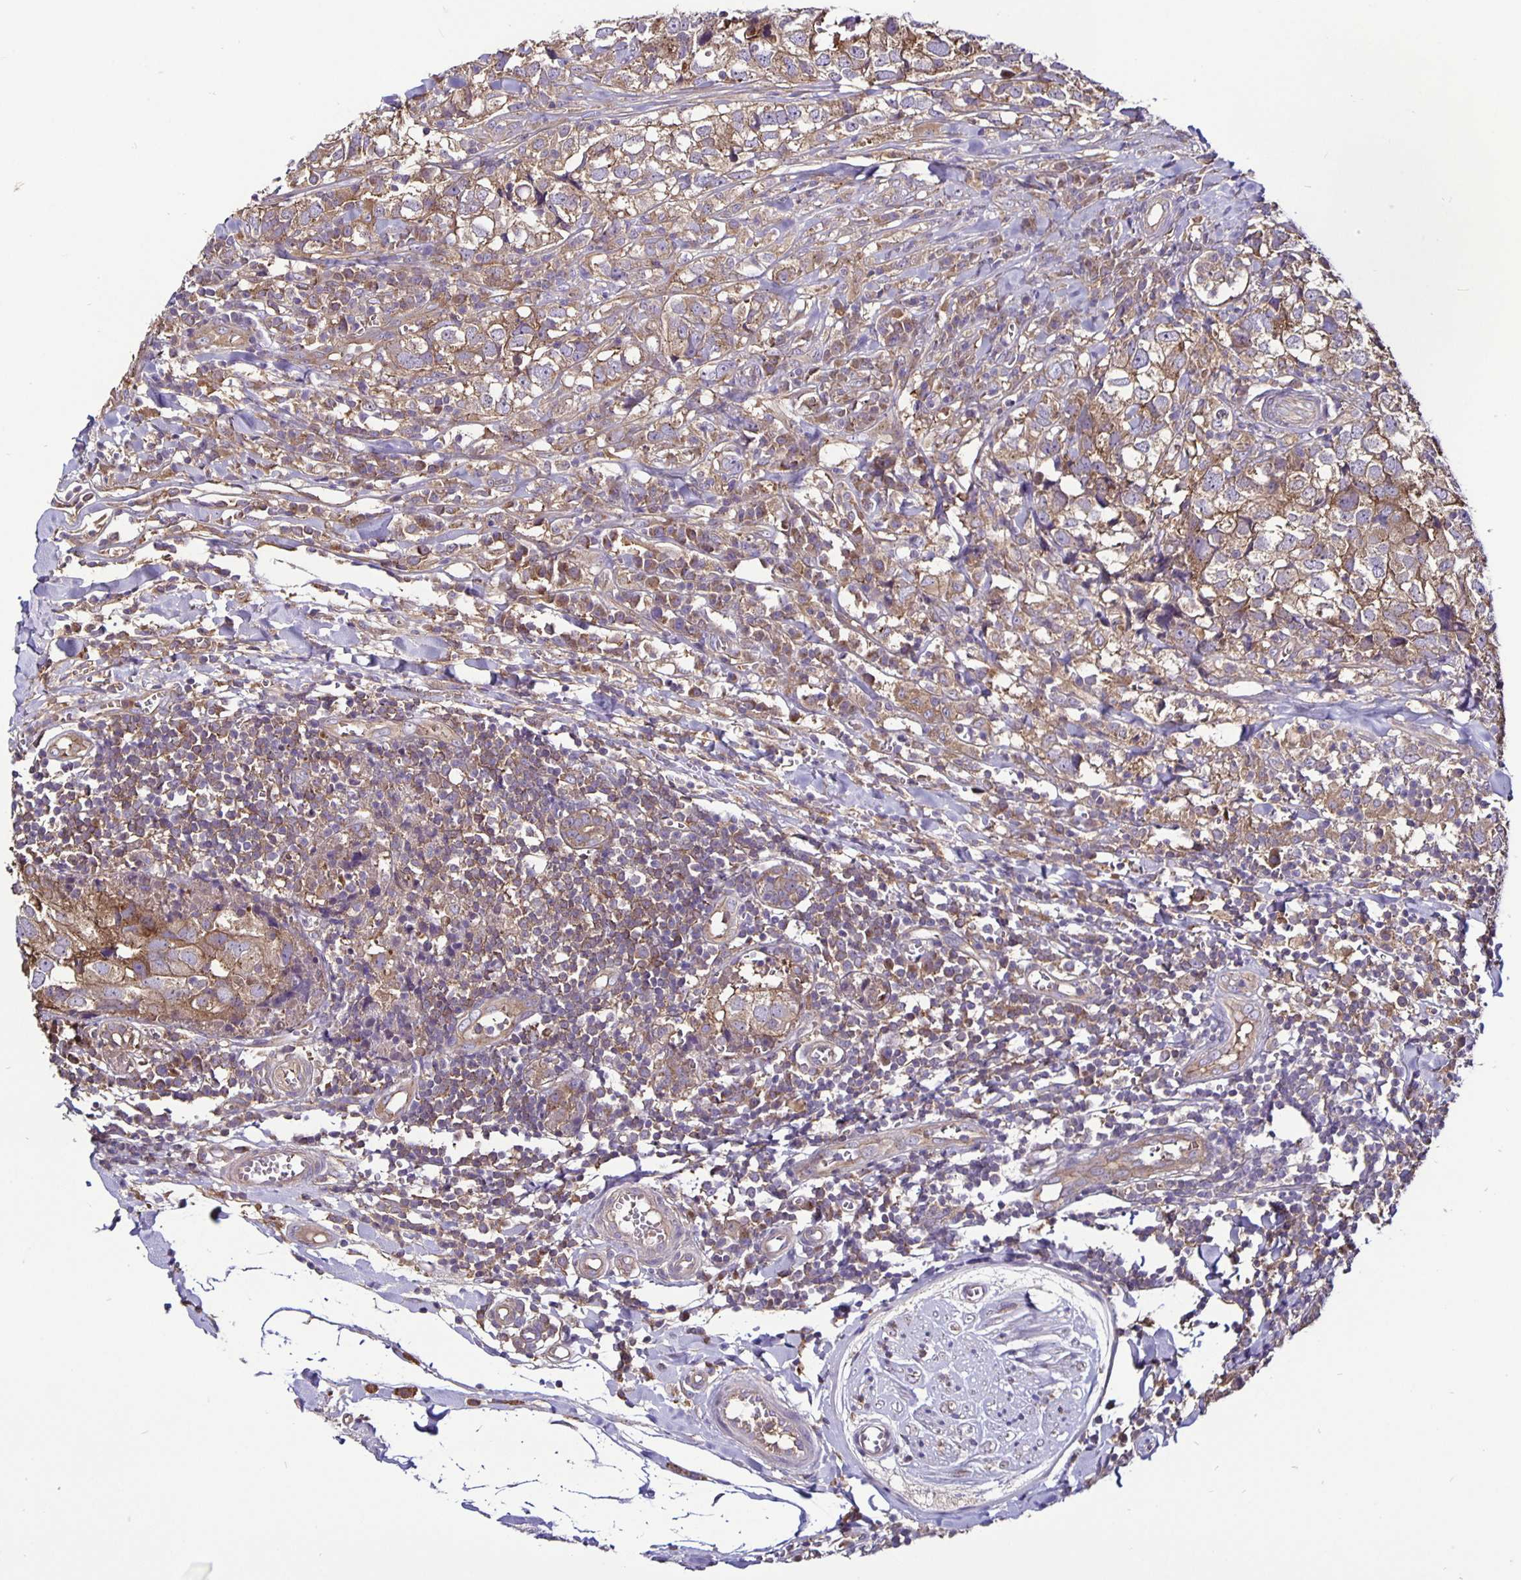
{"staining": {"intensity": "moderate", "quantity": ">75%", "location": "cytoplasmic/membranous"}, "tissue": "breast cancer", "cell_type": "Tumor cells", "image_type": "cancer", "snomed": [{"axis": "morphology", "description": "Duct carcinoma"}, {"axis": "topography", "description": "Breast"}], "caption": "A high-resolution histopathology image shows IHC staining of breast cancer, which shows moderate cytoplasmic/membranous staining in approximately >75% of tumor cells.", "gene": "SNX5", "patient": {"sex": "female", "age": 30}}